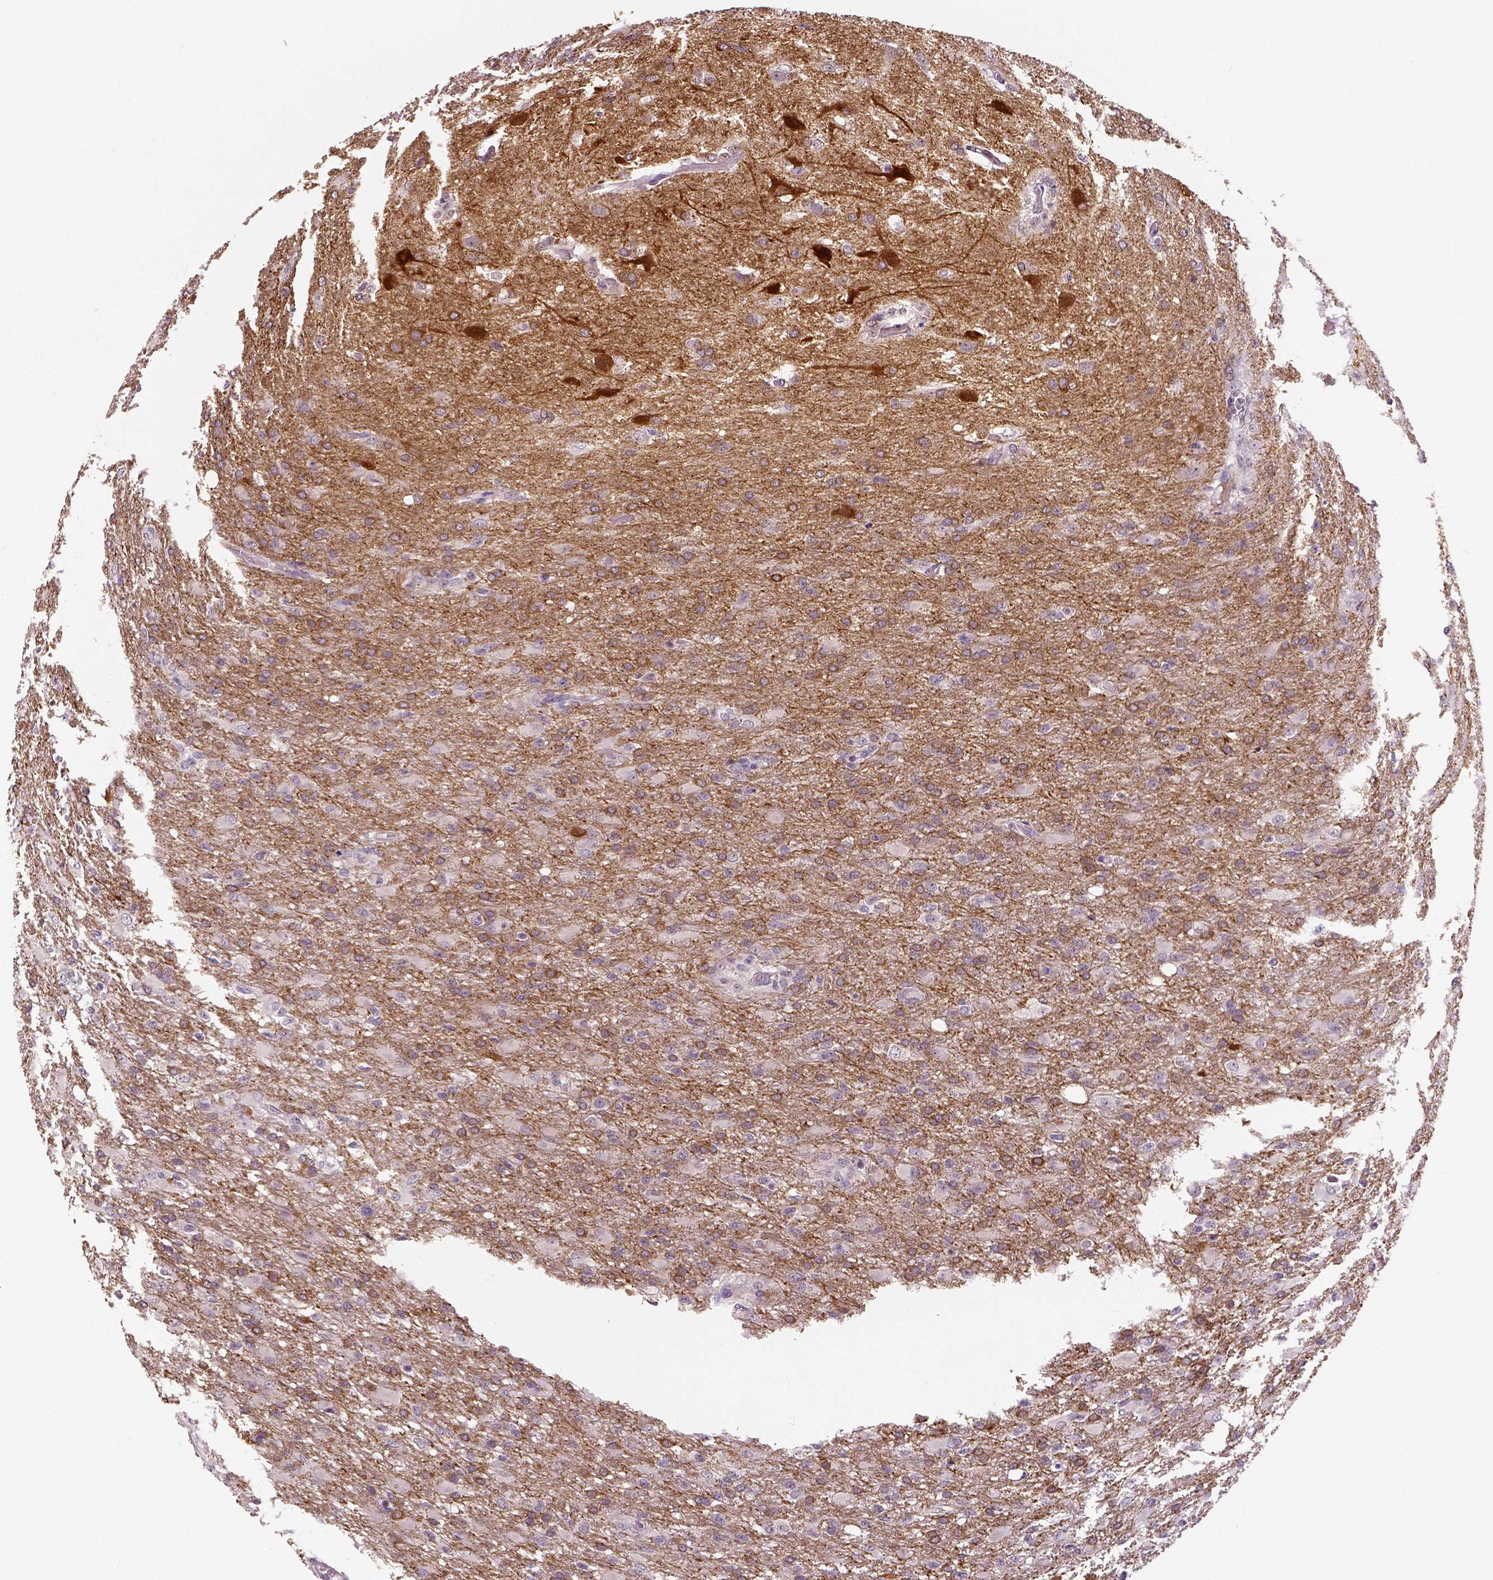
{"staining": {"intensity": "negative", "quantity": "none", "location": "none"}, "tissue": "glioma", "cell_type": "Tumor cells", "image_type": "cancer", "snomed": [{"axis": "morphology", "description": "Glioma, malignant, High grade"}, {"axis": "topography", "description": "Brain"}], "caption": "IHC image of glioma stained for a protein (brown), which exhibits no staining in tumor cells.", "gene": "NECAB1", "patient": {"sex": "male", "age": 68}}